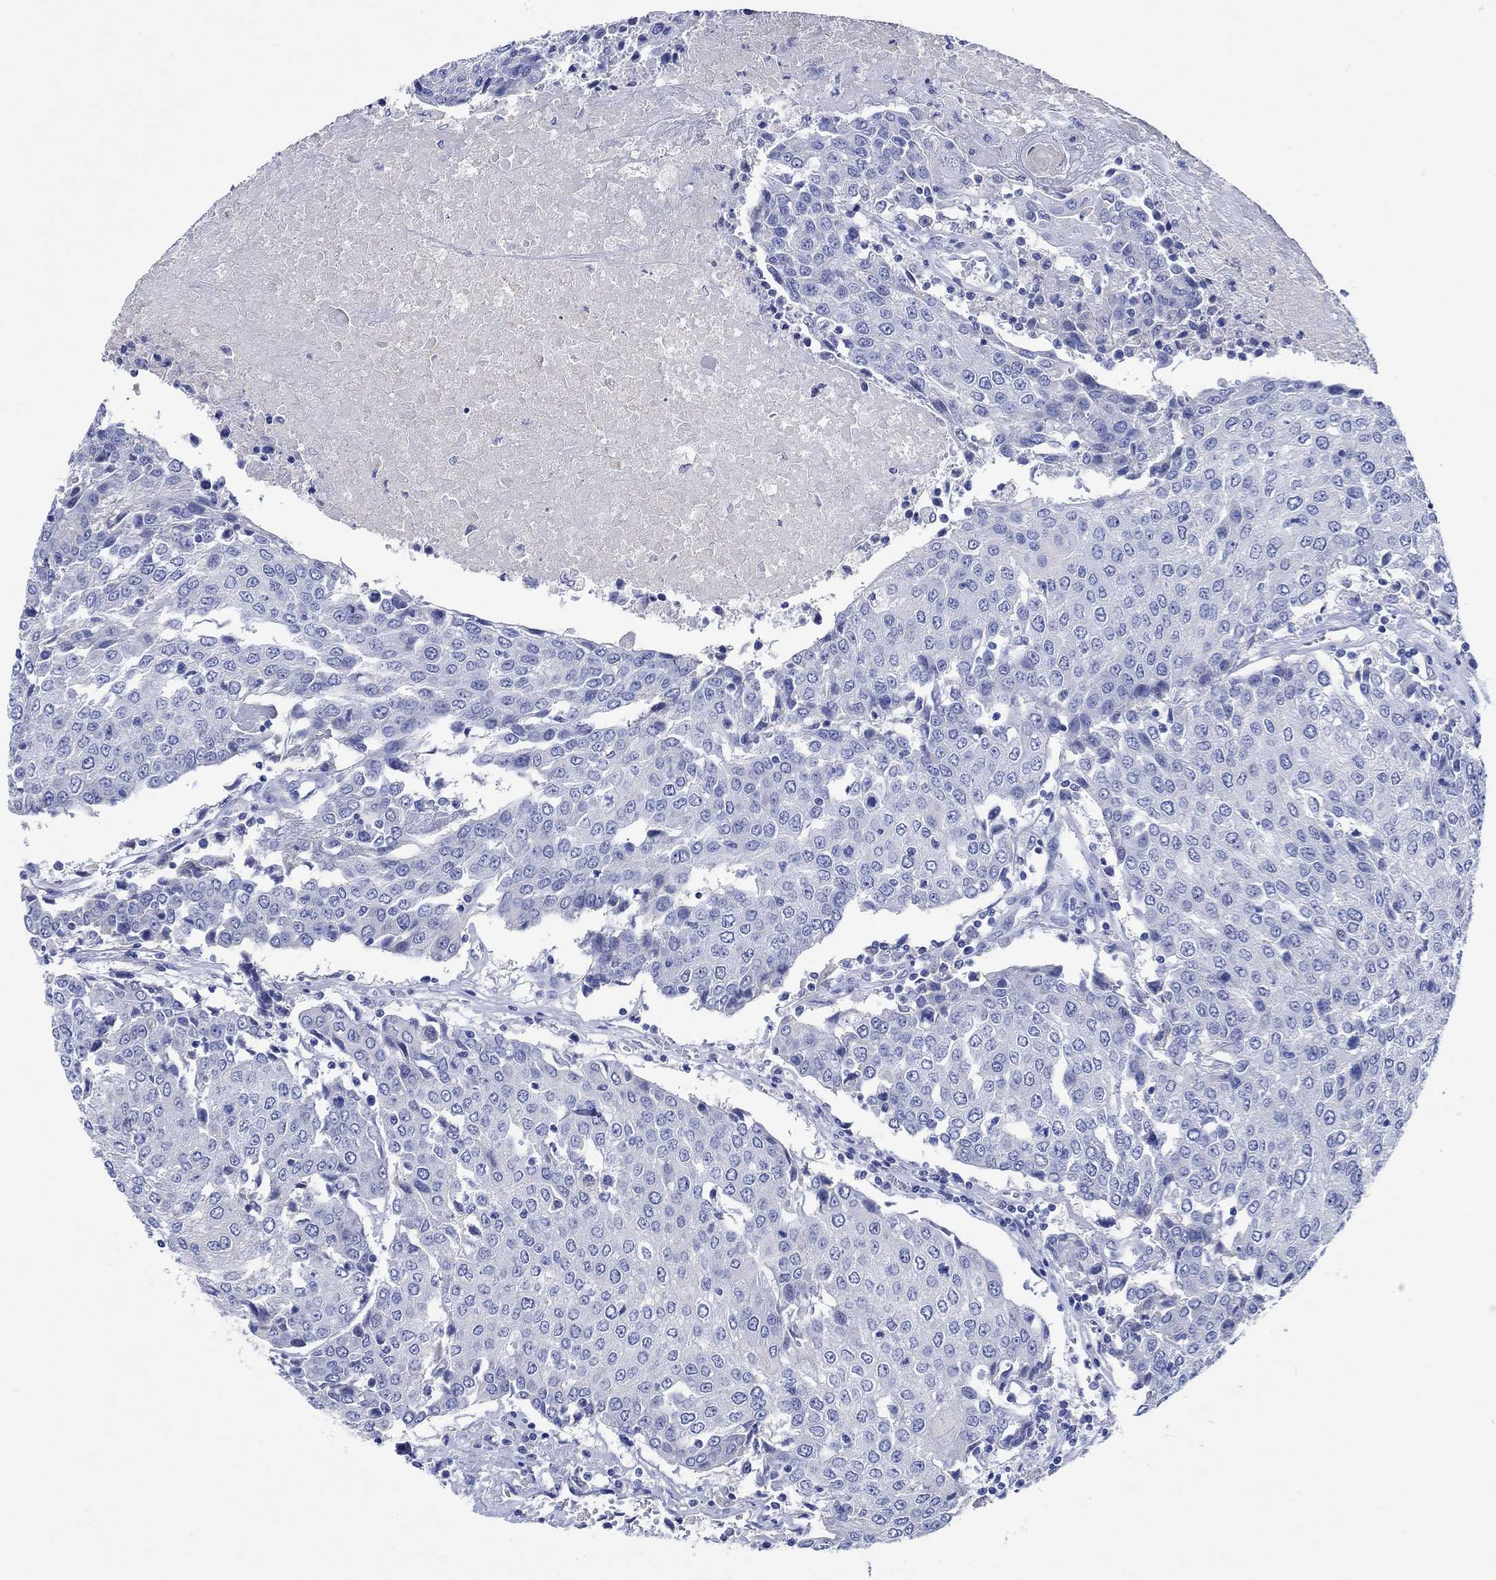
{"staining": {"intensity": "negative", "quantity": "none", "location": "none"}, "tissue": "urothelial cancer", "cell_type": "Tumor cells", "image_type": "cancer", "snomed": [{"axis": "morphology", "description": "Urothelial carcinoma, High grade"}, {"axis": "topography", "description": "Urinary bladder"}], "caption": "Histopathology image shows no significant protein positivity in tumor cells of urothelial cancer. The staining is performed using DAB (3,3'-diaminobenzidine) brown chromogen with nuclei counter-stained in using hematoxylin.", "gene": "SHISA4", "patient": {"sex": "female", "age": 85}}